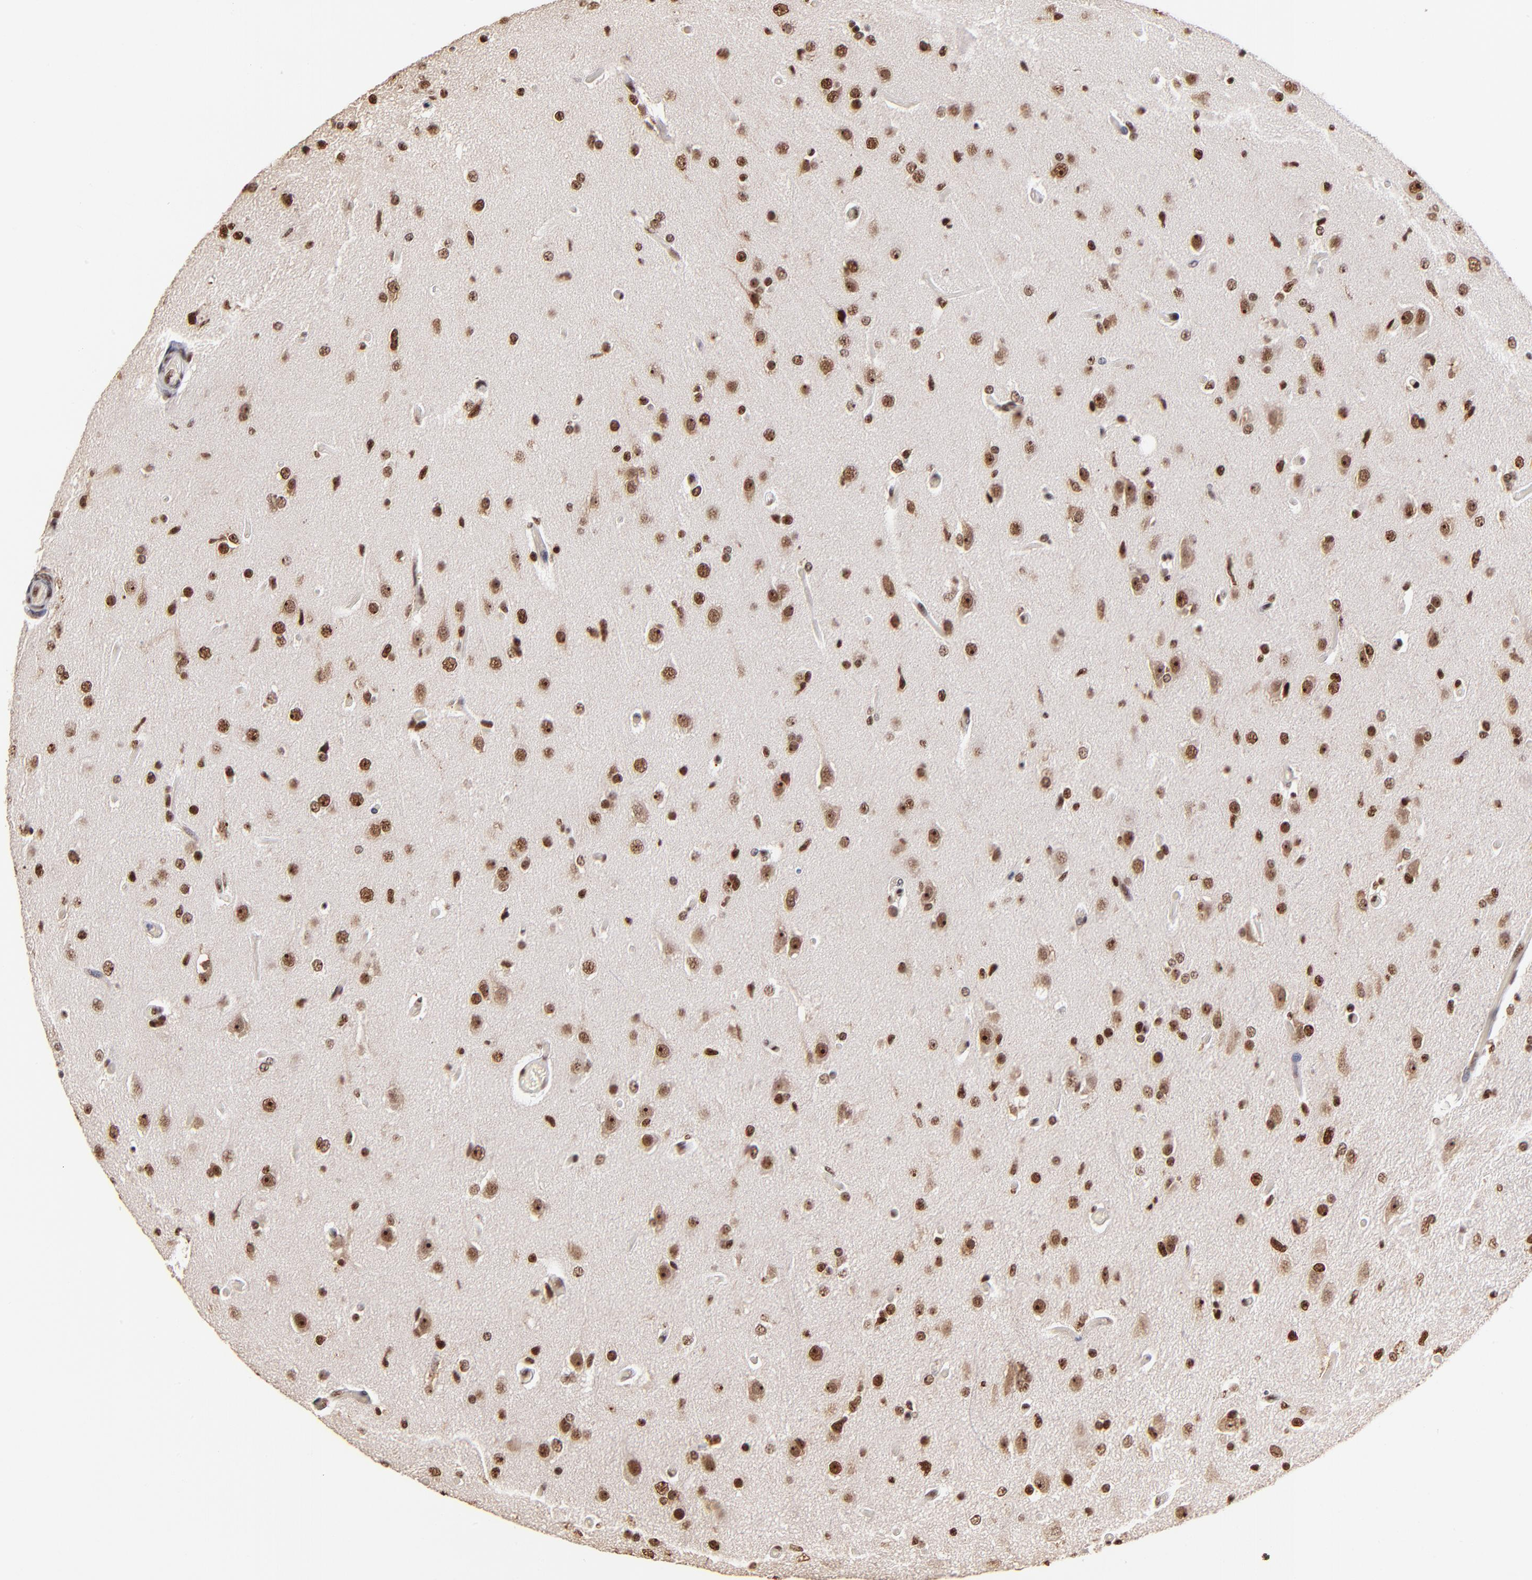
{"staining": {"intensity": "strong", "quantity": ">75%", "location": "nuclear"}, "tissue": "glioma", "cell_type": "Tumor cells", "image_type": "cancer", "snomed": [{"axis": "morphology", "description": "Glioma, malignant, High grade"}, {"axis": "topography", "description": "Brain"}], "caption": "IHC of human malignant glioma (high-grade) displays high levels of strong nuclear positivity in approximately >75% of tumor cells.", "gene": "ZNF146", "patient": {"sex": "male", "age": 33}}